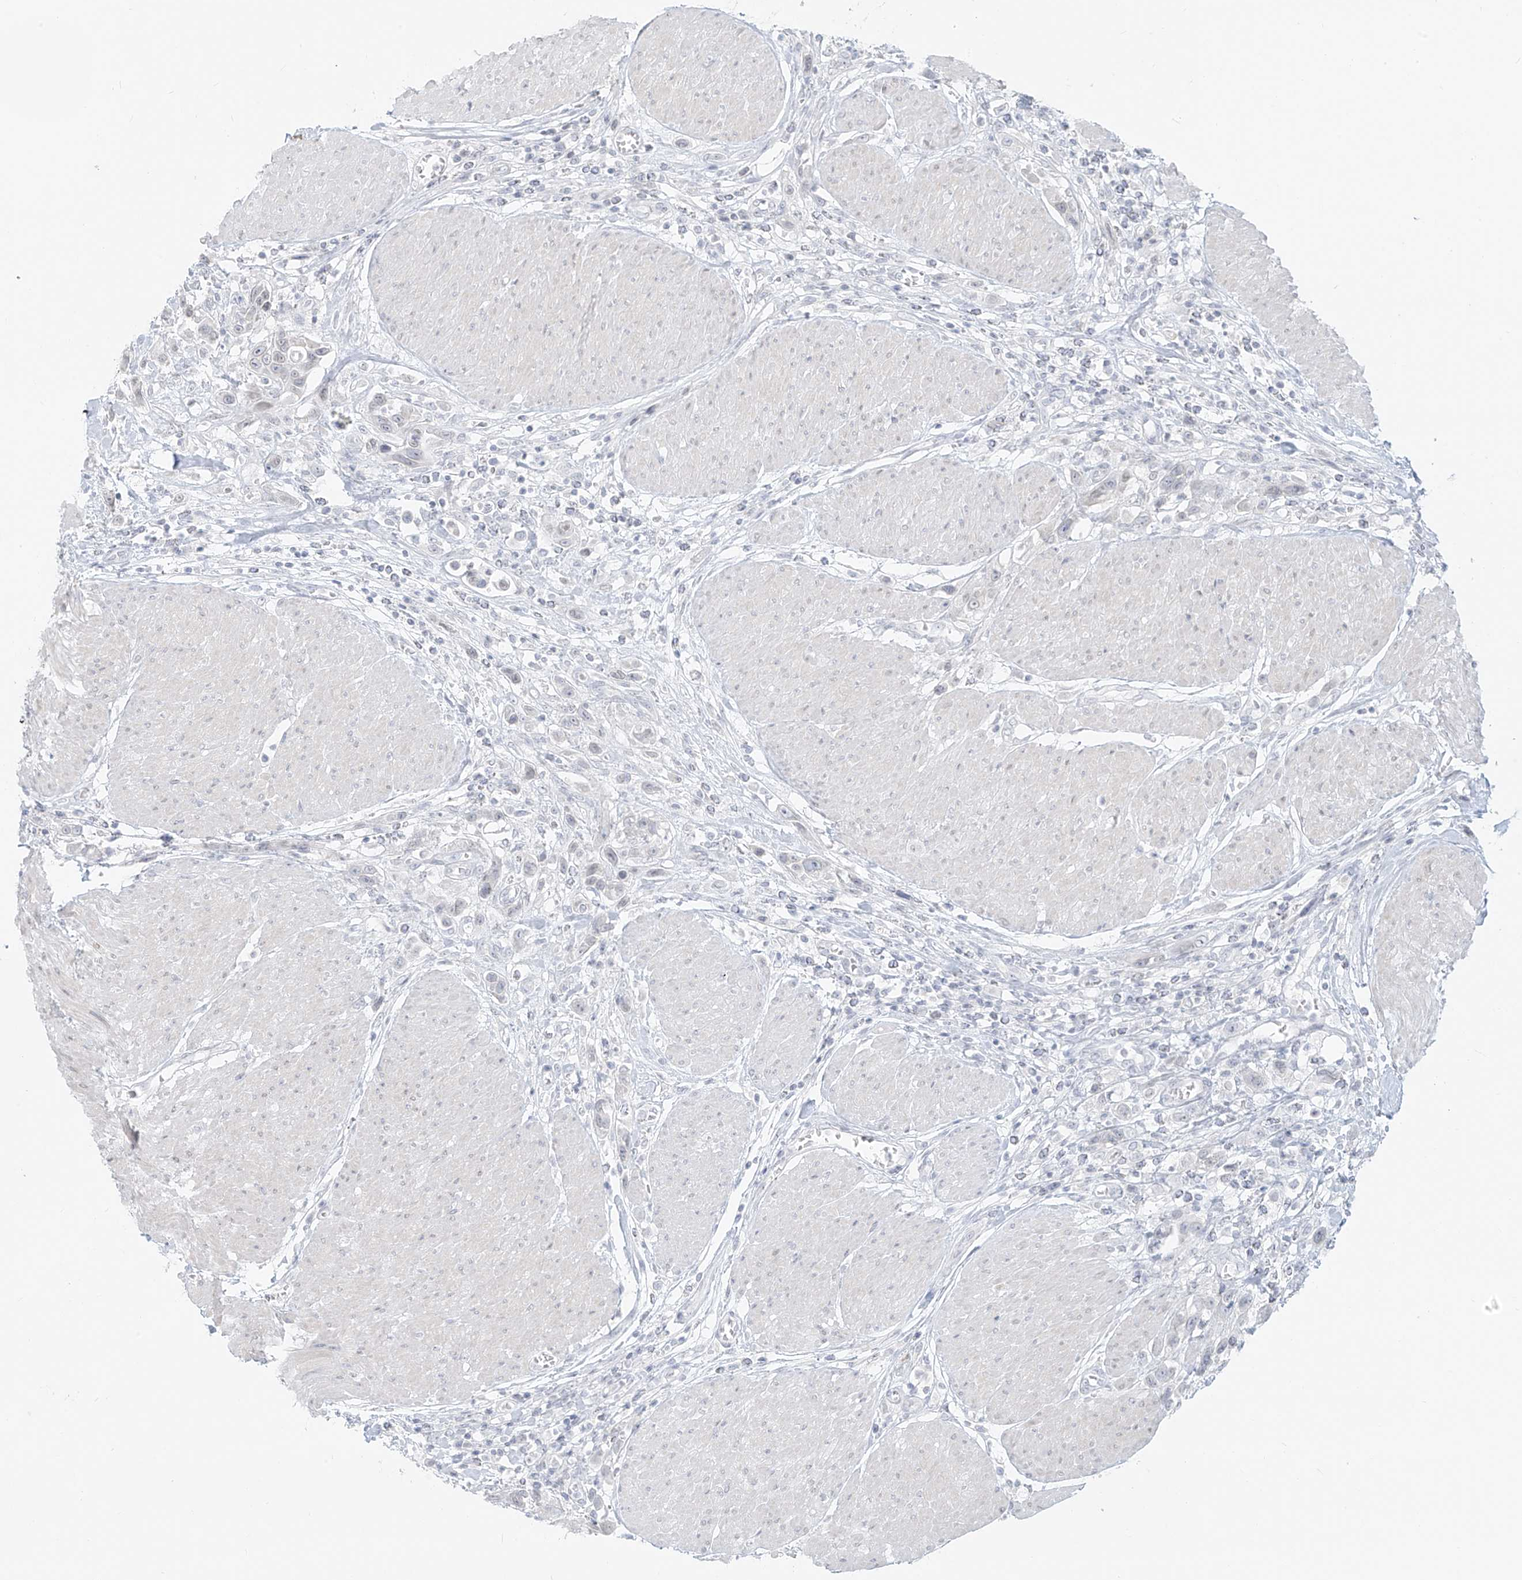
{"staining": {"intensity": "negative", "quantity": "none", "location": "none"}, "tissue": "urothelial cancer", "cell_type": "Tumor cells", "image_type": "cancer", "snomed": [{"axis": "morphology", "description": "Urothelial carcinoma, High grade"}, {"axis": "topography", "description": "Urinary bladder"}], "caption": "An immunohistochemistry (IHC) micrograph of urothelial cancer is shown. There is no staining in tumor cells of urothelial cancer.", "gene": "OSBPL7", "patient": {"sex": "male", "age": 50}}